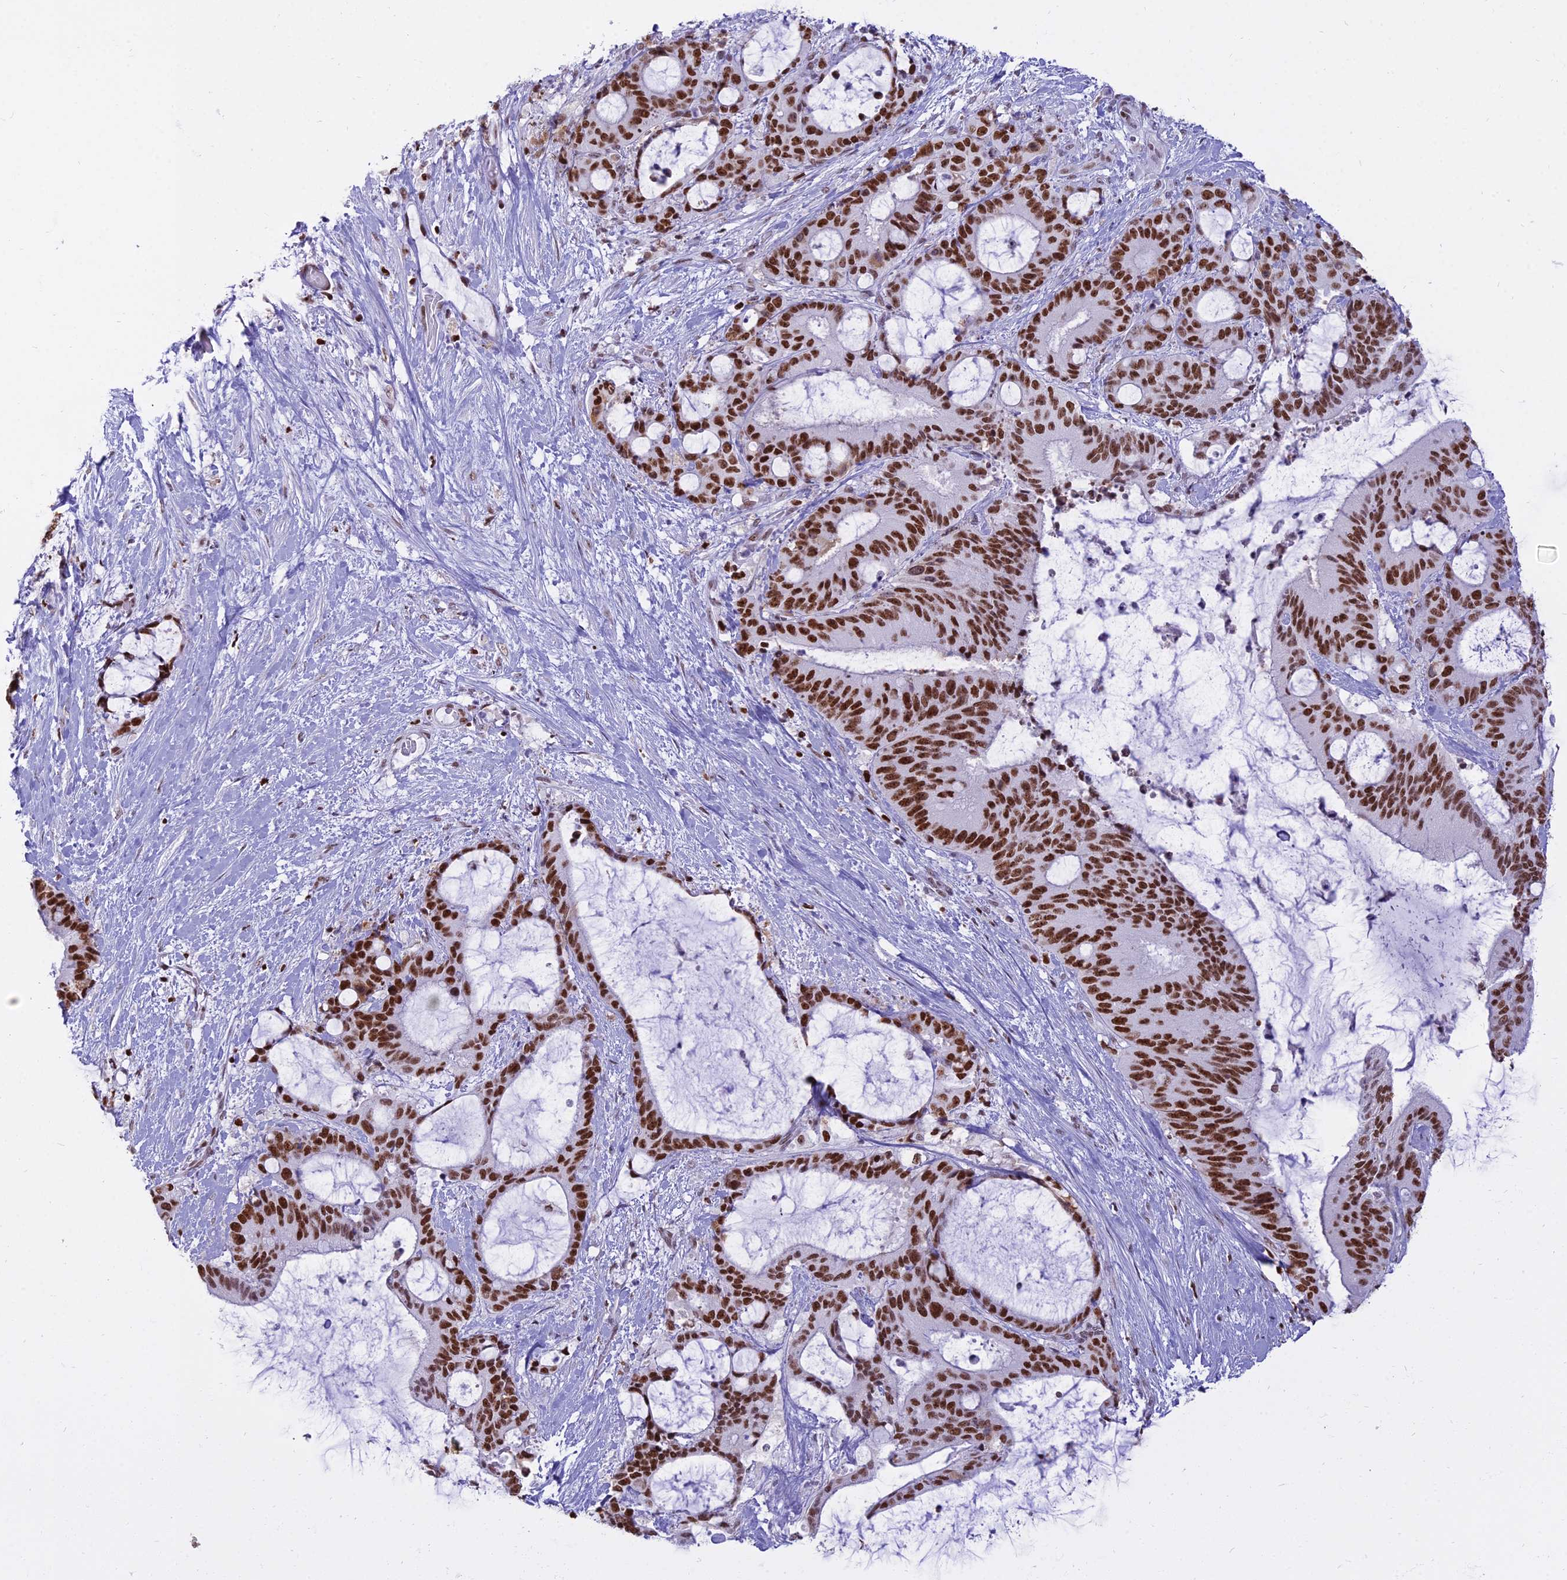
{"staining": {"intensity": "strong", "quantity": ">75%", "location": "nuclear"}, "tissue": "liver cancer", "cell_type": "Tumor cells", "image_type": "cancer", "snomed": [{"axis": "morphology", "description": "Normal tissue, NOS"}, {"axis": "morphology", "description": "Cholangiocarcinoma"}, {"axis": "topography", "description": "Liver"}, {"axis": "topography", "description": "Peripheral nerve tissue"}], "caption": "Immunohistochemical staining of human cholangiocarcinoma (liver) reveals high levels of strong nuclear positivity in approximately >75% of tumor cells. (Brightfield microscopy of DAB IHC at high magnification).", "gene": "PARP1", "patient": {"sex": "female", "age": 73}}